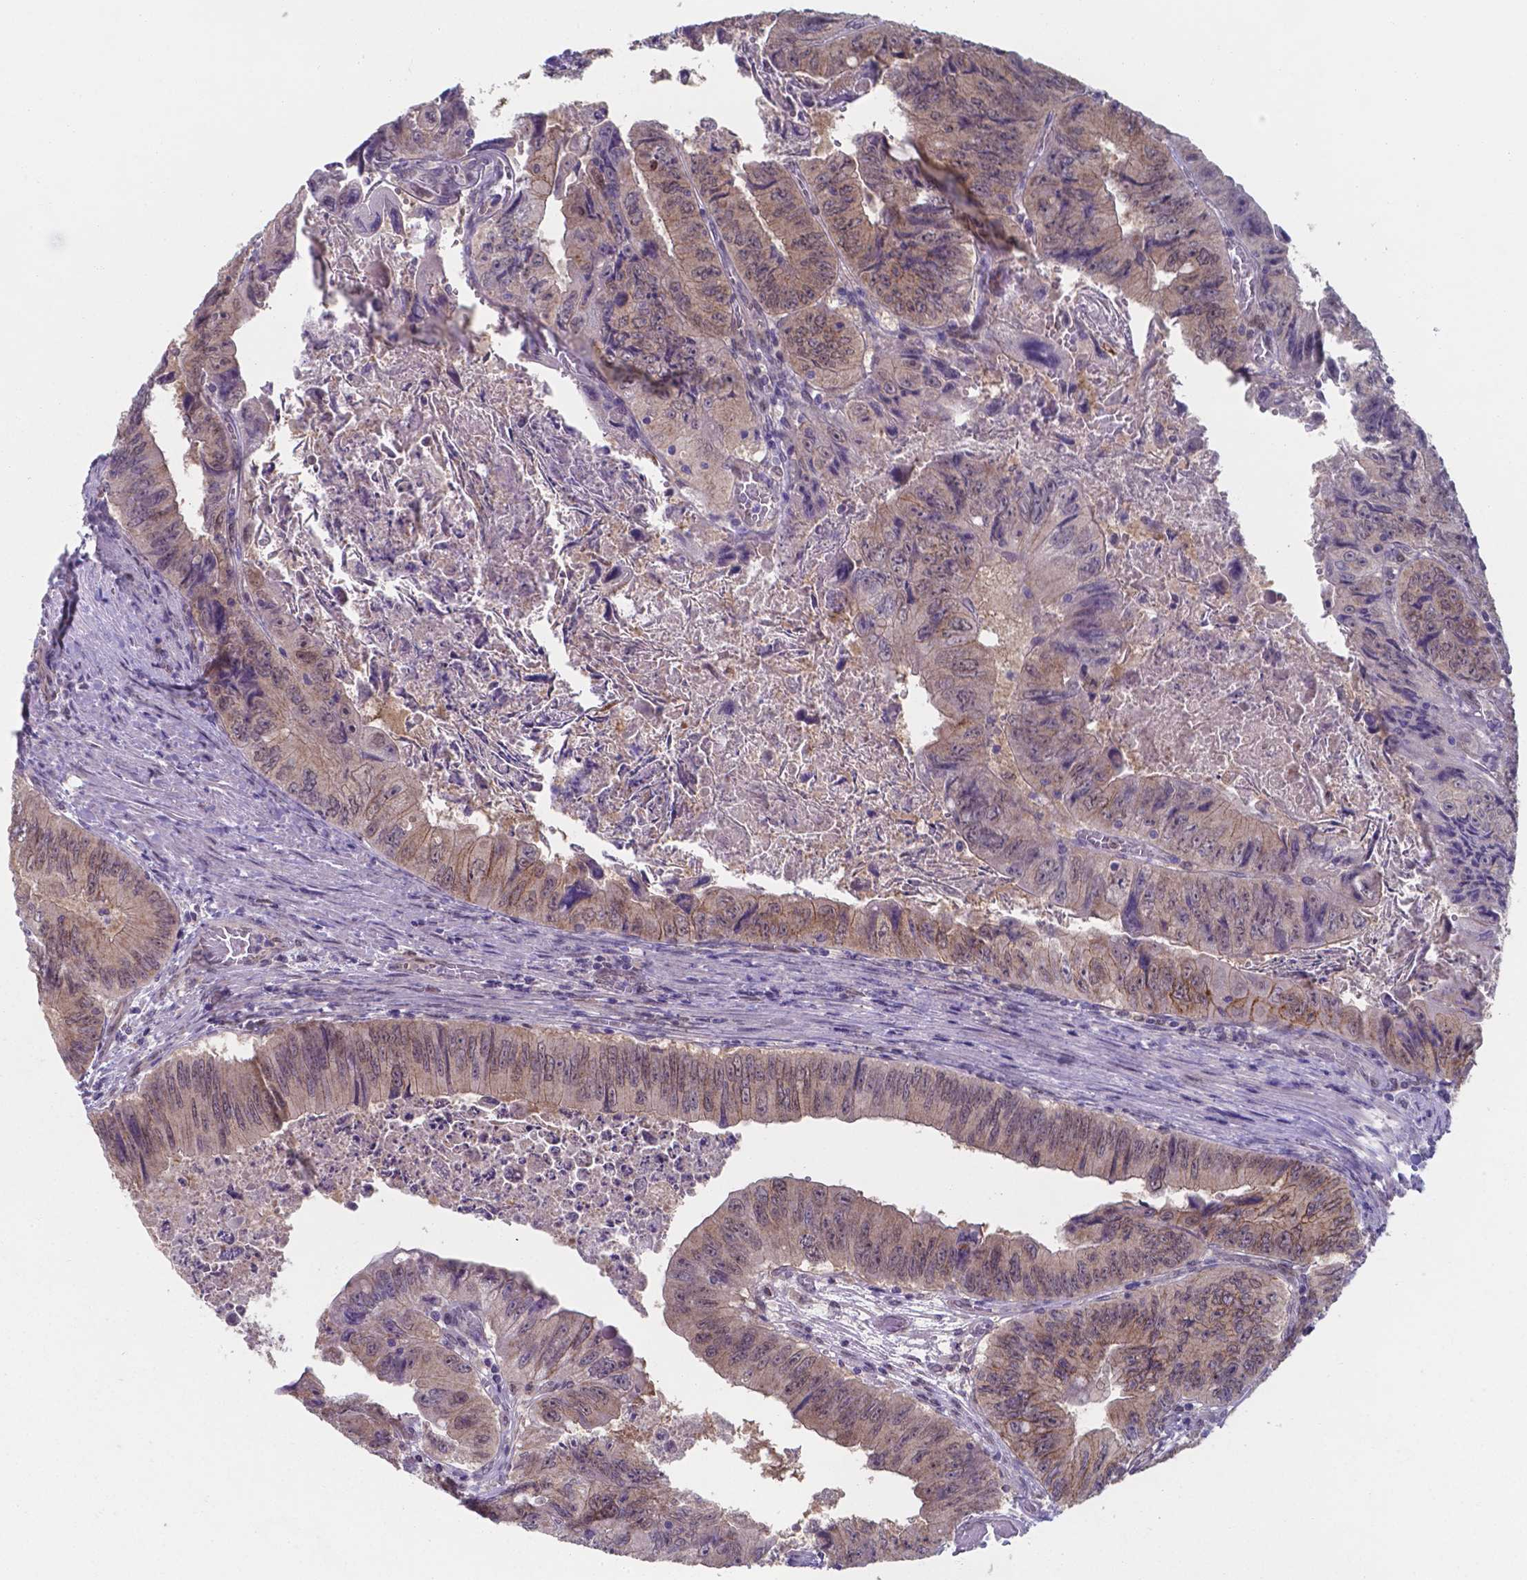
{"staining": {"intensity": "moderate", "quantity": "25%-75%", "location": "cytoplasmic/membranous"}, "tissue": "colorectal cancer", "cell_type": "Tumor cells", "image_type": "cancer", "snomed": [{"axis": "morphology", "description": "Adenocarcinoma, NOS"}, {"axis": "topography", "description": "Colon"}], "caption": "Protein analysis of colorectal cancer tissue displays moderate cytoplasmic/membranous staining in about 25%-75% of tumor cells.", "gene": "UBE2E2", "patient": {"sex": "female", "age": 84}}